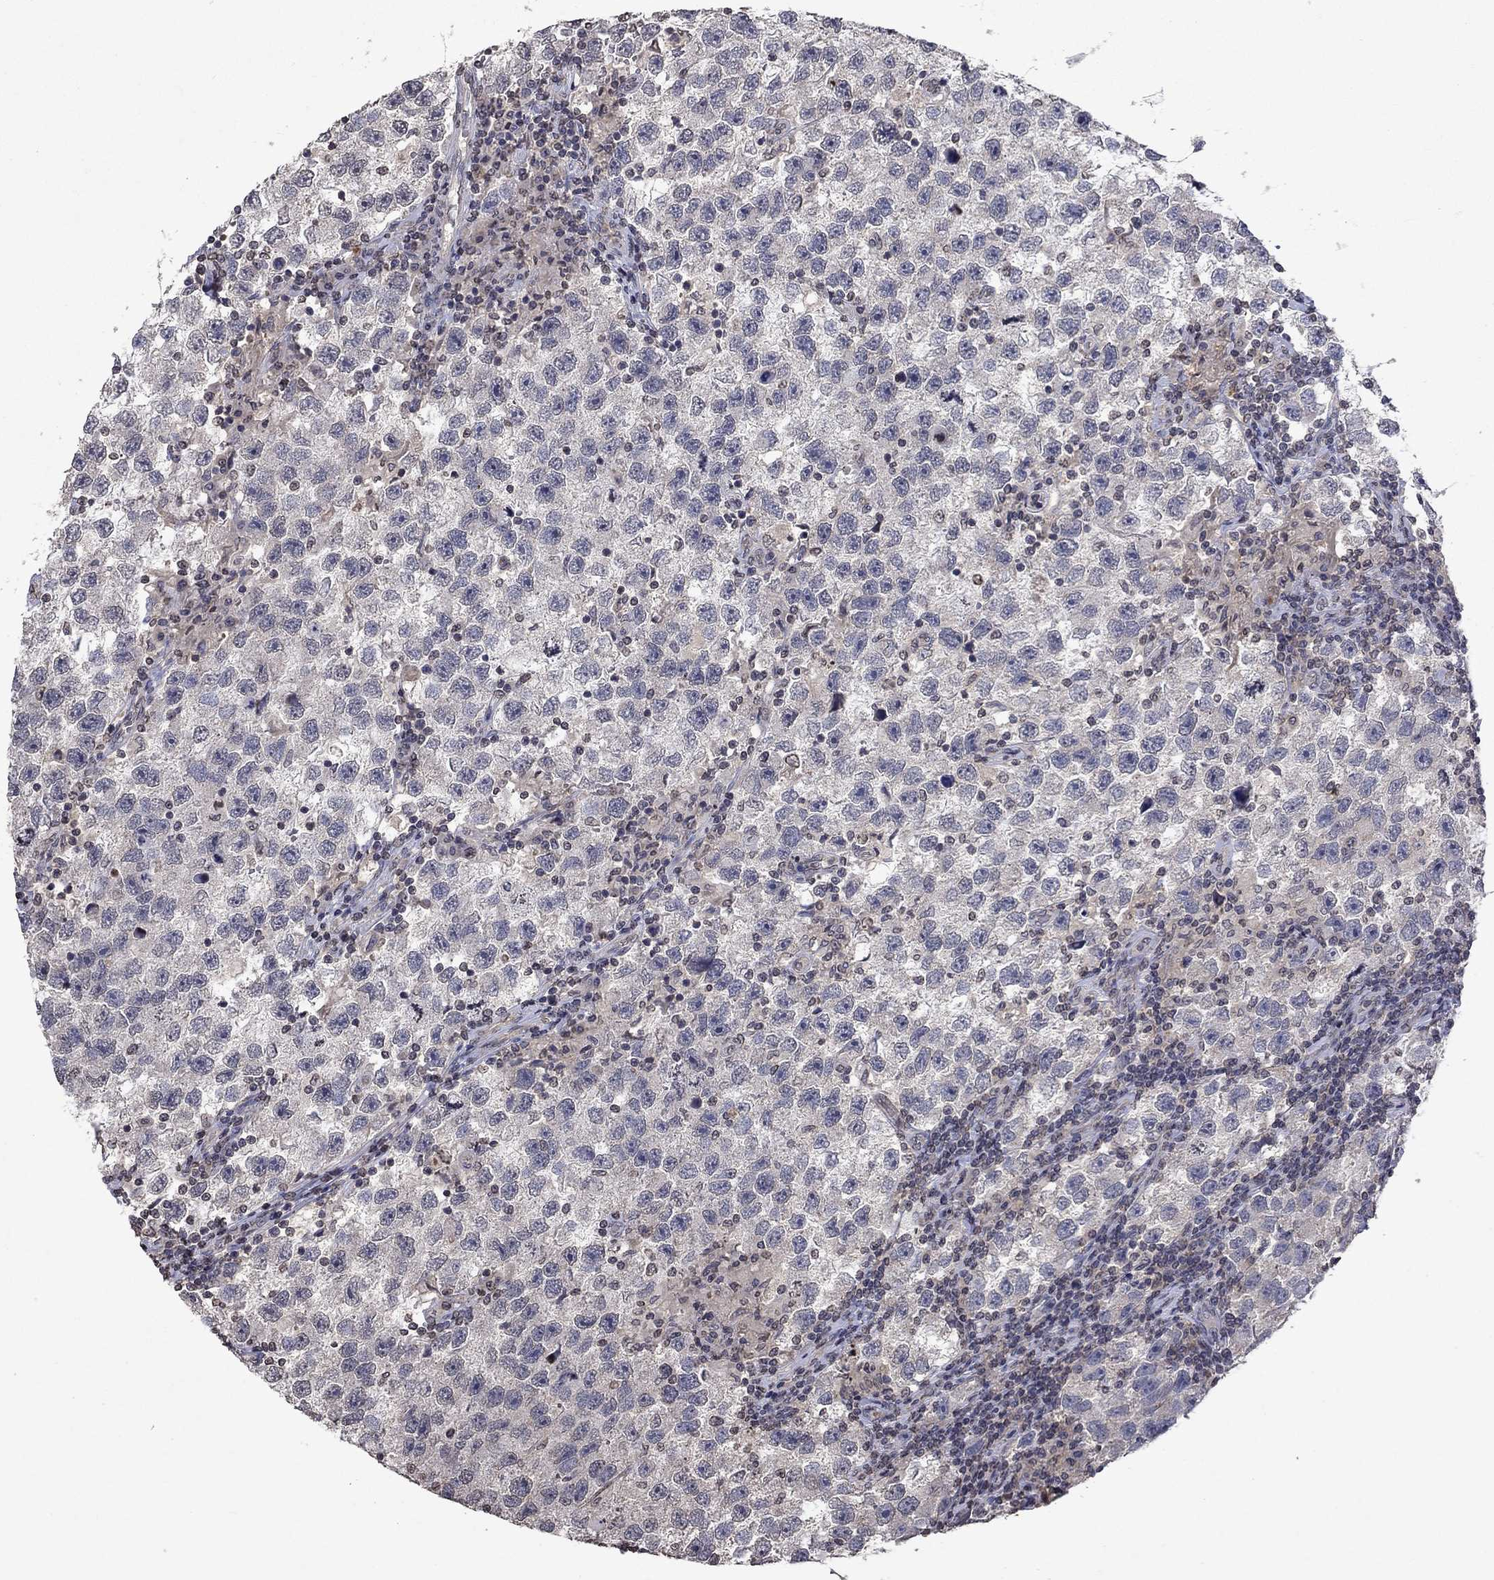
{"staining": {"intensity": "negative", "quantity": "none", "location": "none"}, "tissue": "testis cancer", "cell_type": "Tumor cells", "image_type": "cancer", "snomed": [{"axis": "morphology", "description": "Seminoma, NOS"}, {"axis": "topography", "description": "Testis"}], "caption": "The image displays no significant positivity in tumor cells of seminoma (testis). (DAB immunohistochemistry with hematoxylin counter stain).", "gene": "TTC38", "patient": {"sex": "male", "age": 26}}